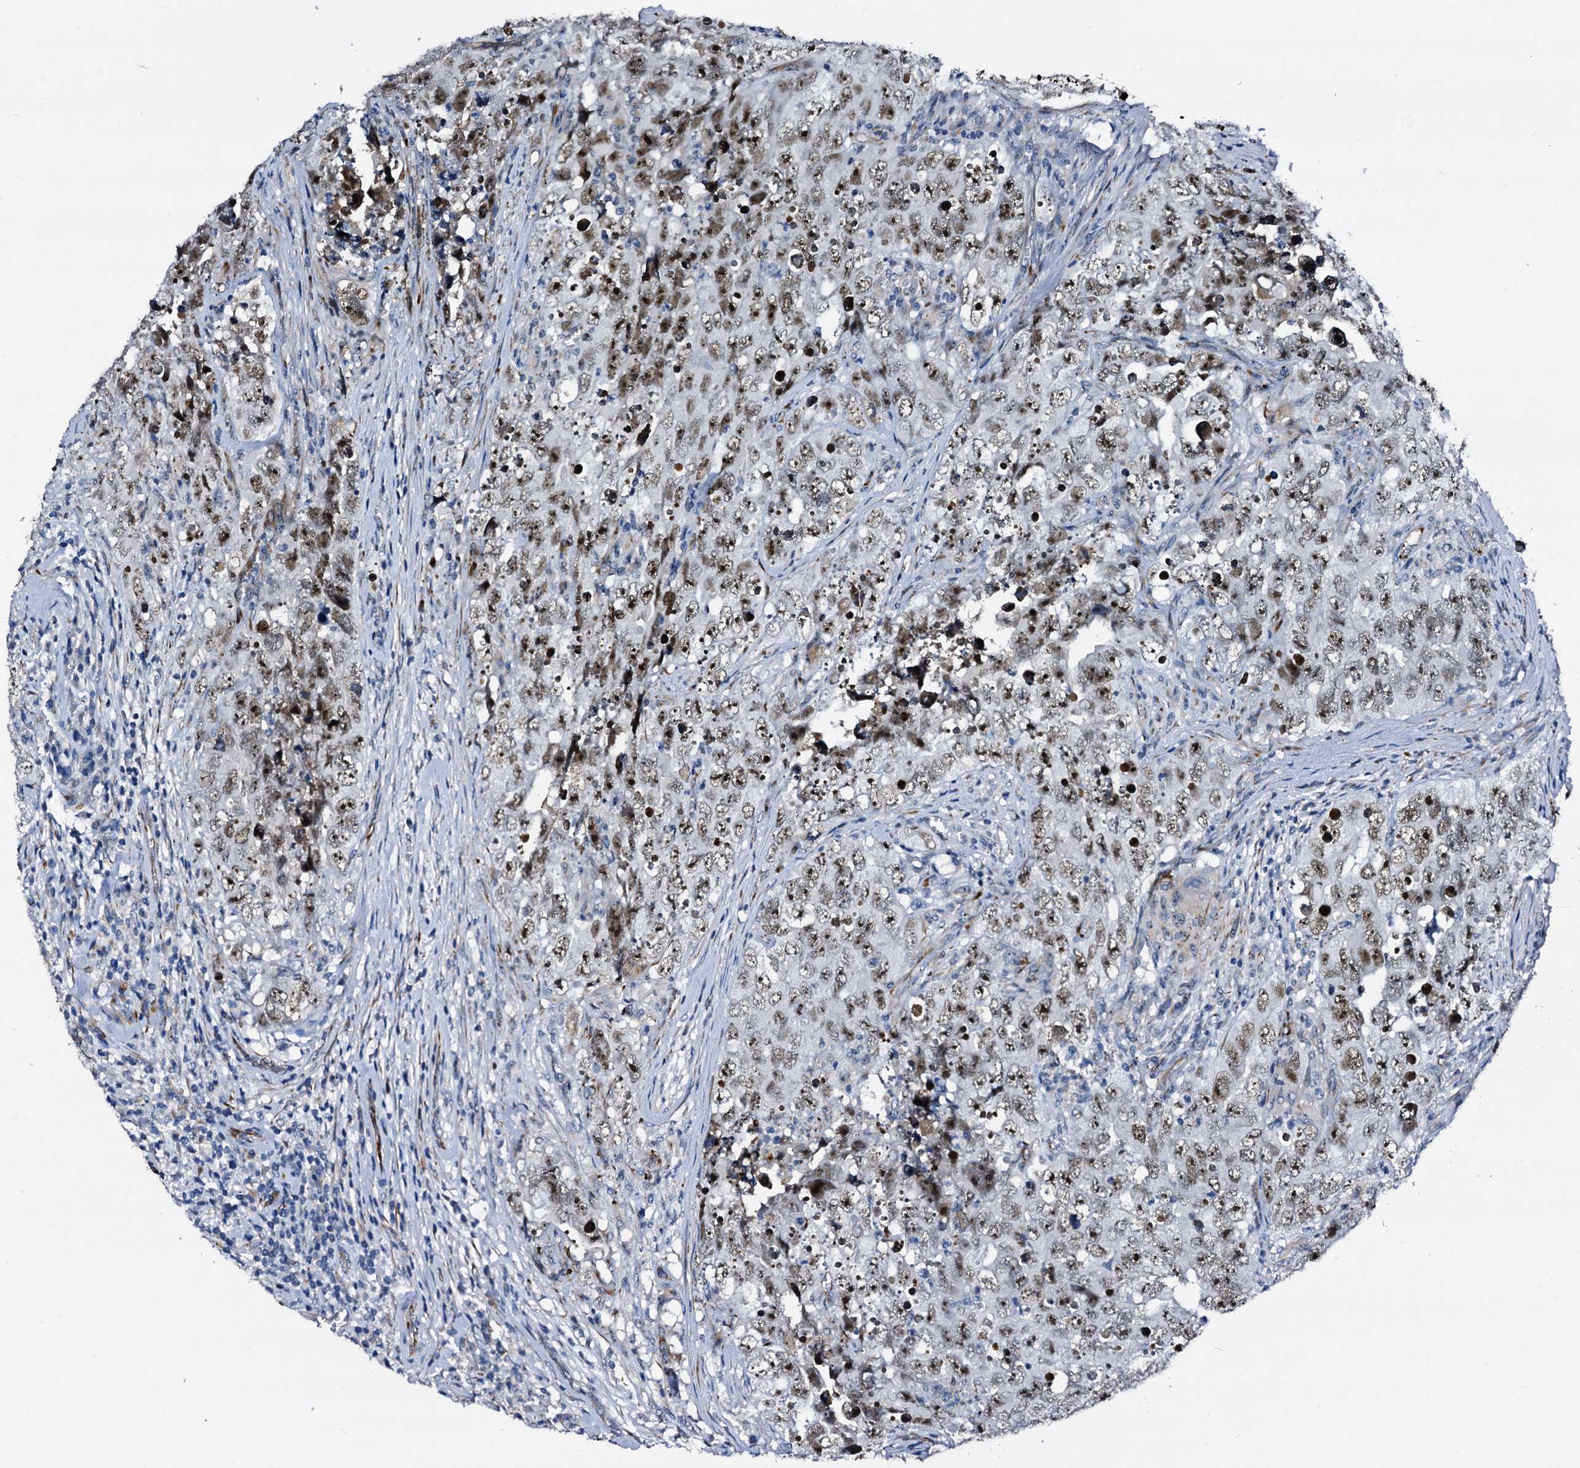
{"staining": {"intensity": "moderate", "quantity": ">75%", "location": "nuclear"}, "tissue": "testis cancer", "cell_type": "Tumor cells", "image_type": "cancer", "snomed": [{"axis": "morphology", "description": "Seminoma, NOS"}, {"axis": "morphology", "description": "Carcinoma, Embryonal, NOS"}, {"axis": "topography", "description": "Testis"}], "caption": "Human embryonal carcinoma (testis) stained with a protein marker displays moderate staining in tumor cells.", "gene": "EMG1", "patient": {"sex": "male", "age": 43}}